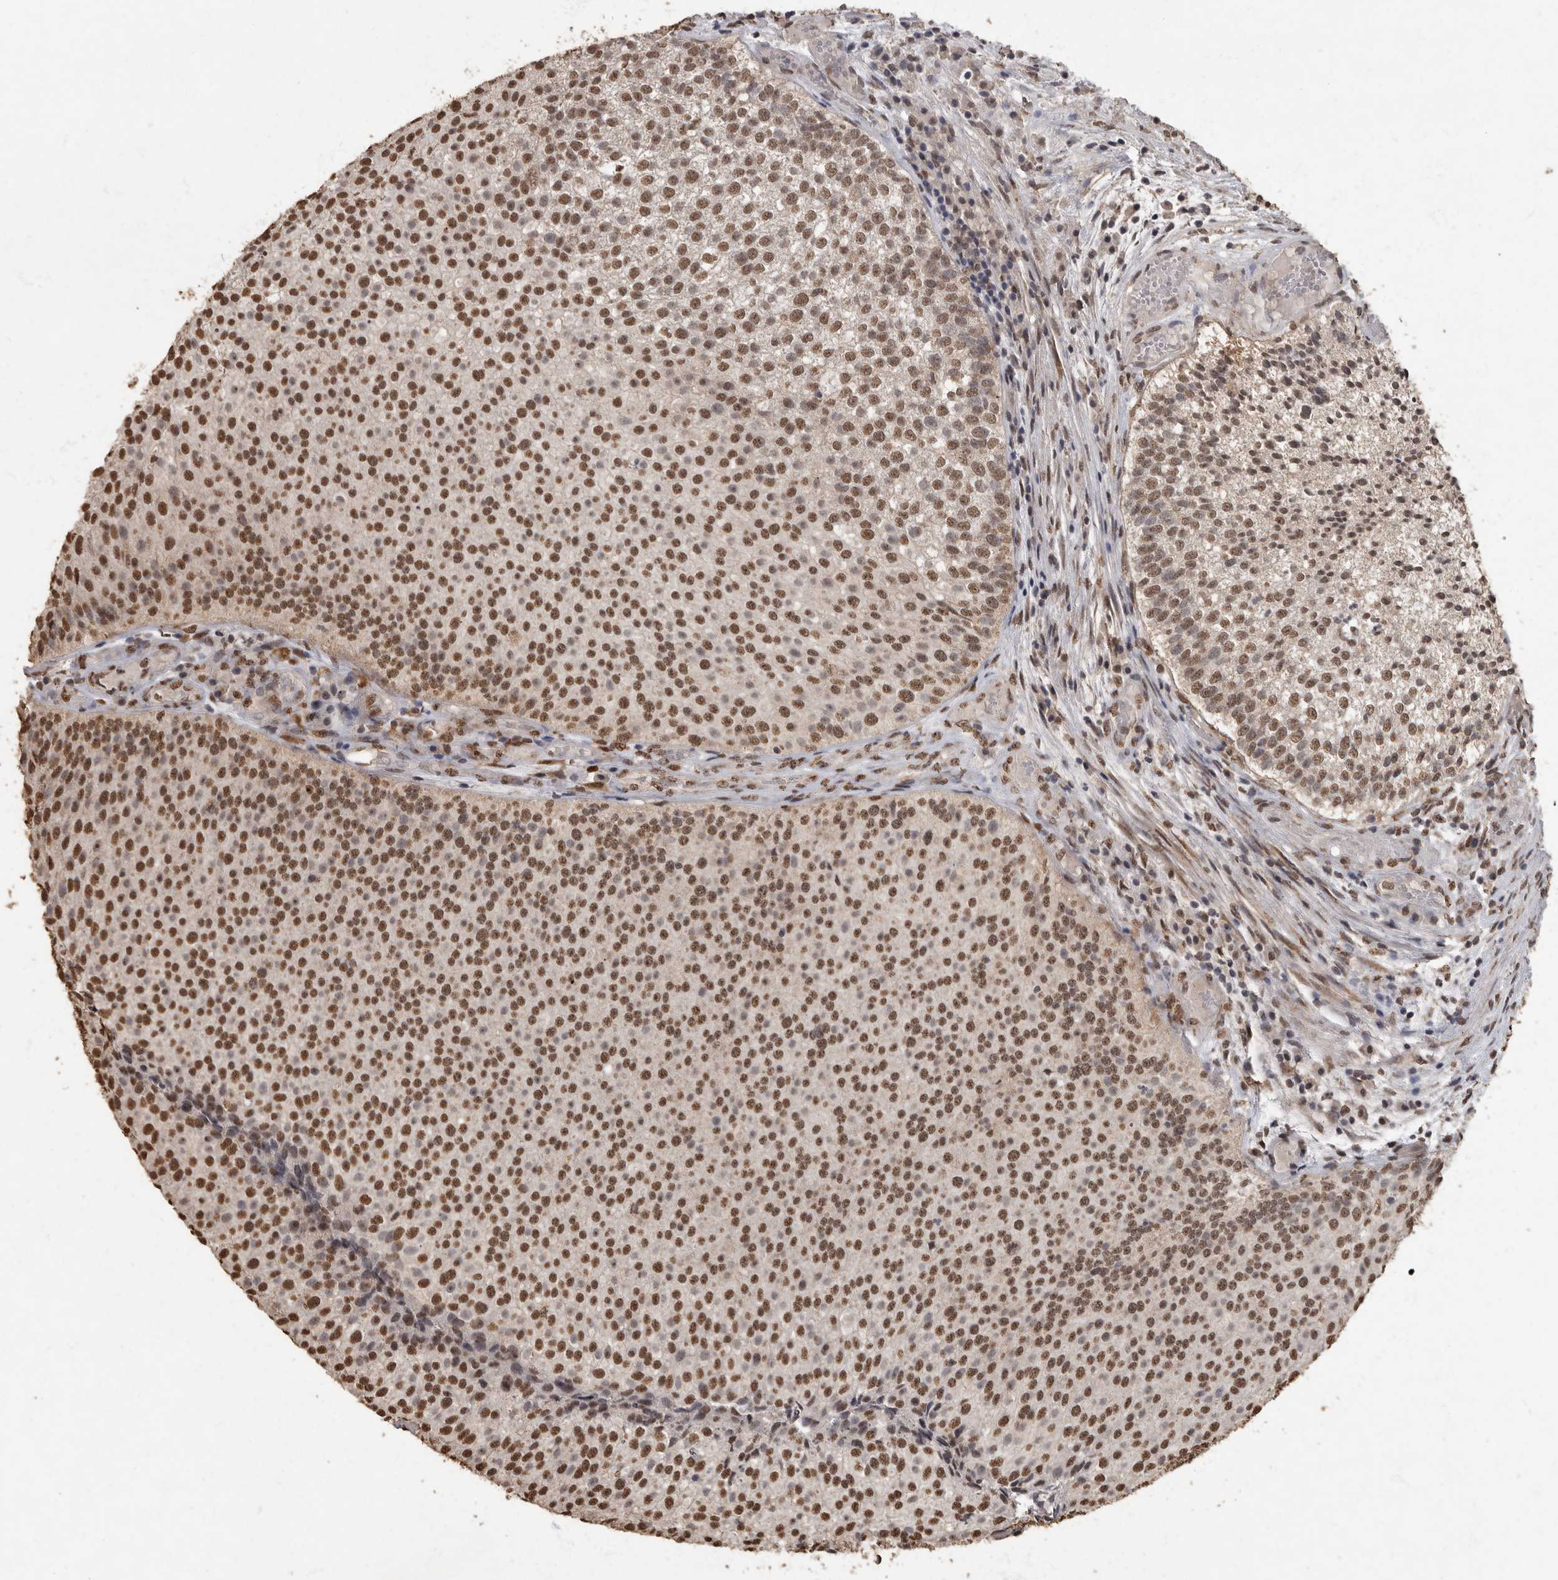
{"staining": {"intensity": "strong", "quantity": ">75%", "location": "nuclear"}, "tissue": "urothelial cancer", "cell_type": "Tumor cells", "image_type": "cancer", "snomed": [{"axis": "morphology", "description": "Urothelial carcinoma, Low grade"}, {"axis": "topography", "description": "Urinary bladder"}], "caption": "Low-grade urothelial carcinoma was stained to show a protein in brown. There is high levels of strong nuclear expression in approximately >75% of tumor cells.", "gene": "NBL1", "patient": {"sex": "male", "age": 86}}